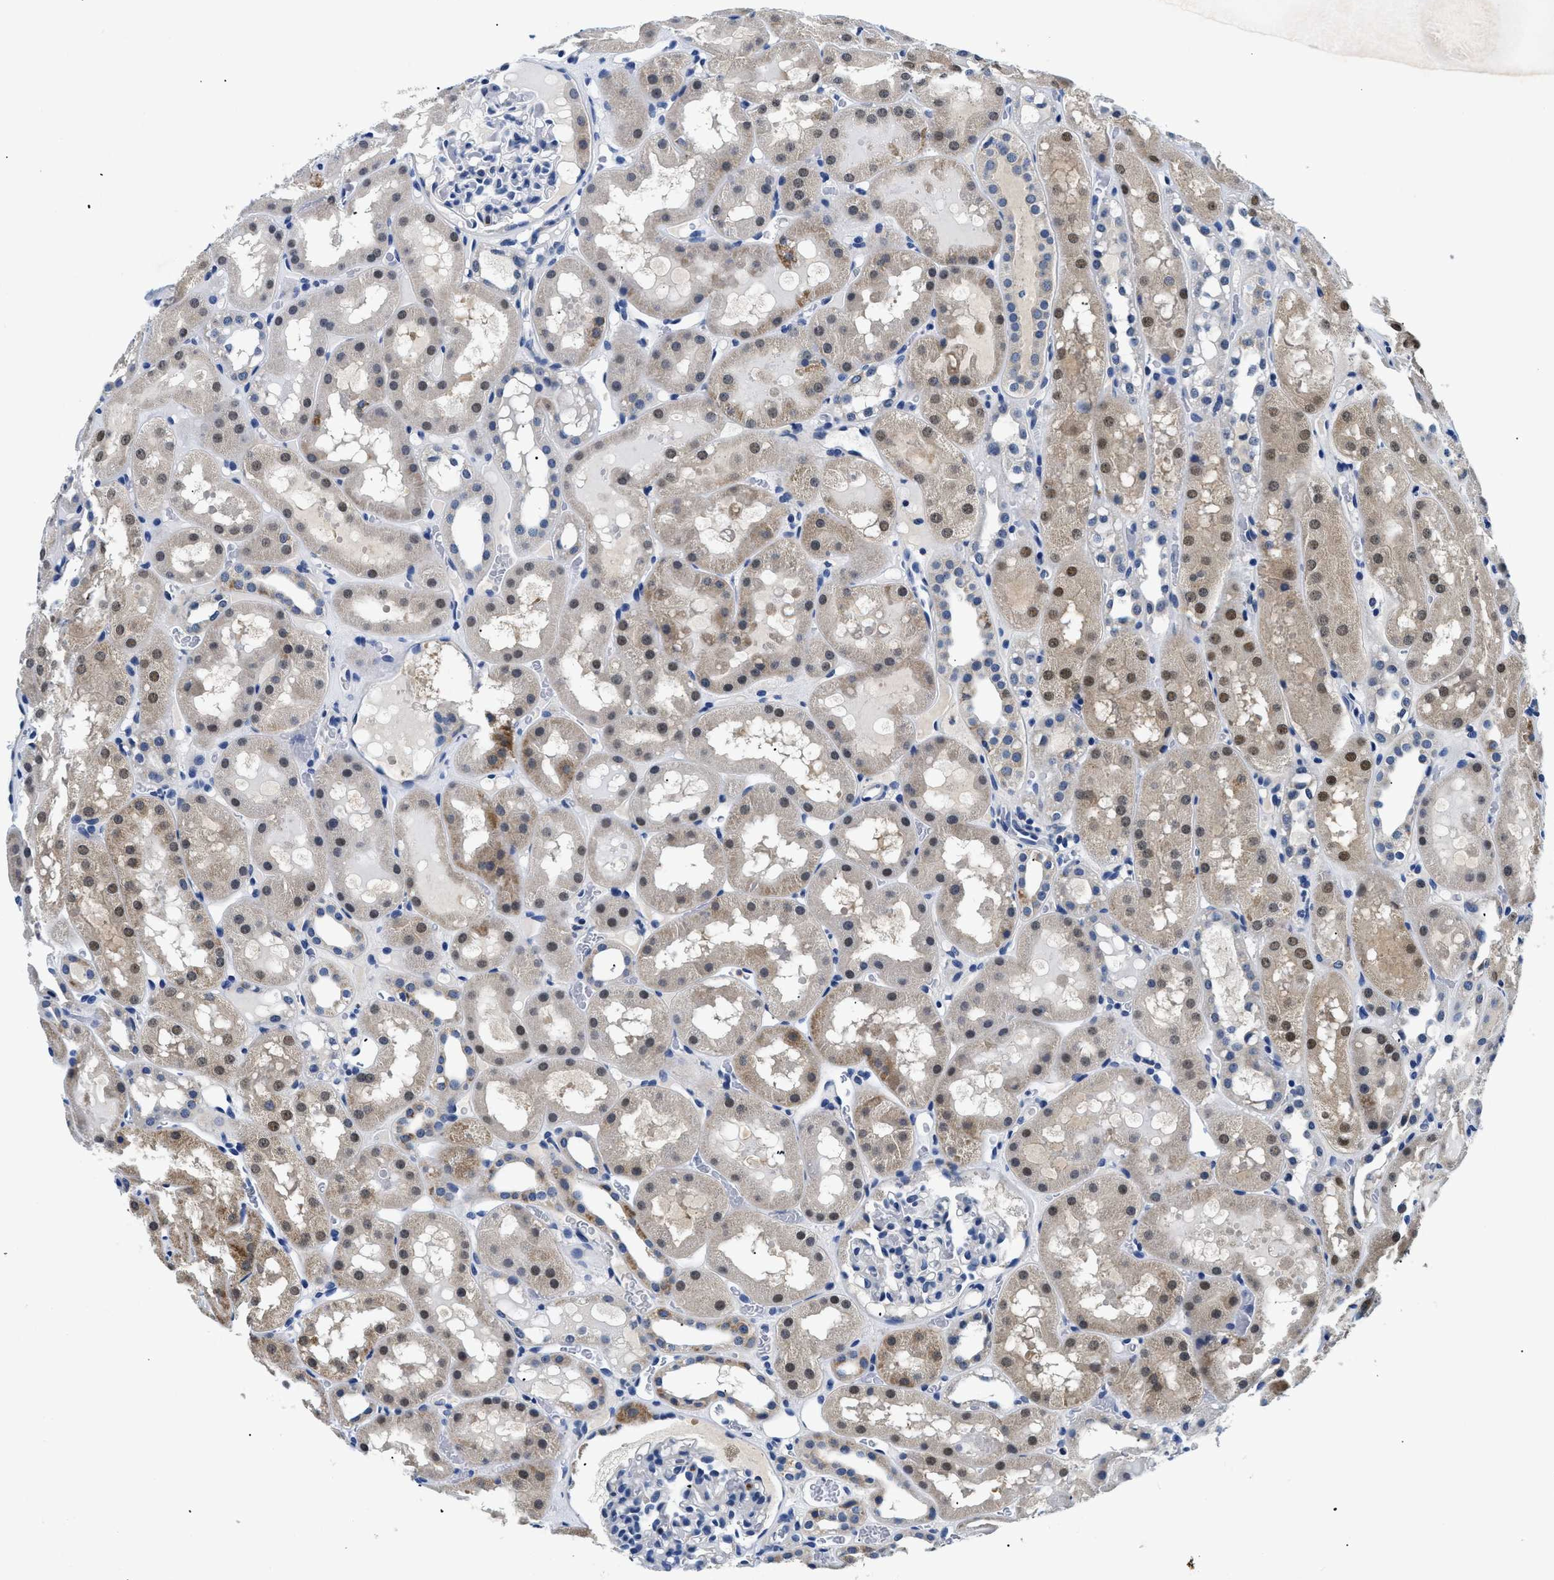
{"staining": {"intensity": "negative", "quantity": "none", "location": "none"}, "tissue": "kidney", "cell_type": "Cells in glomeruli", "image_type": "normal", "snomed": [{"axis": "morphology", "description": "Normal tissue, NOS"}, {"axis": "topography", "description": "Kidney"}, {"axis": "topography", "description": "Urinary bladder"}], "caption": "Cells in glomeruli show no significant protein expression in normal kidney.", "gene": "MEA1", "patient": {"sex": "male", "age": 16}}